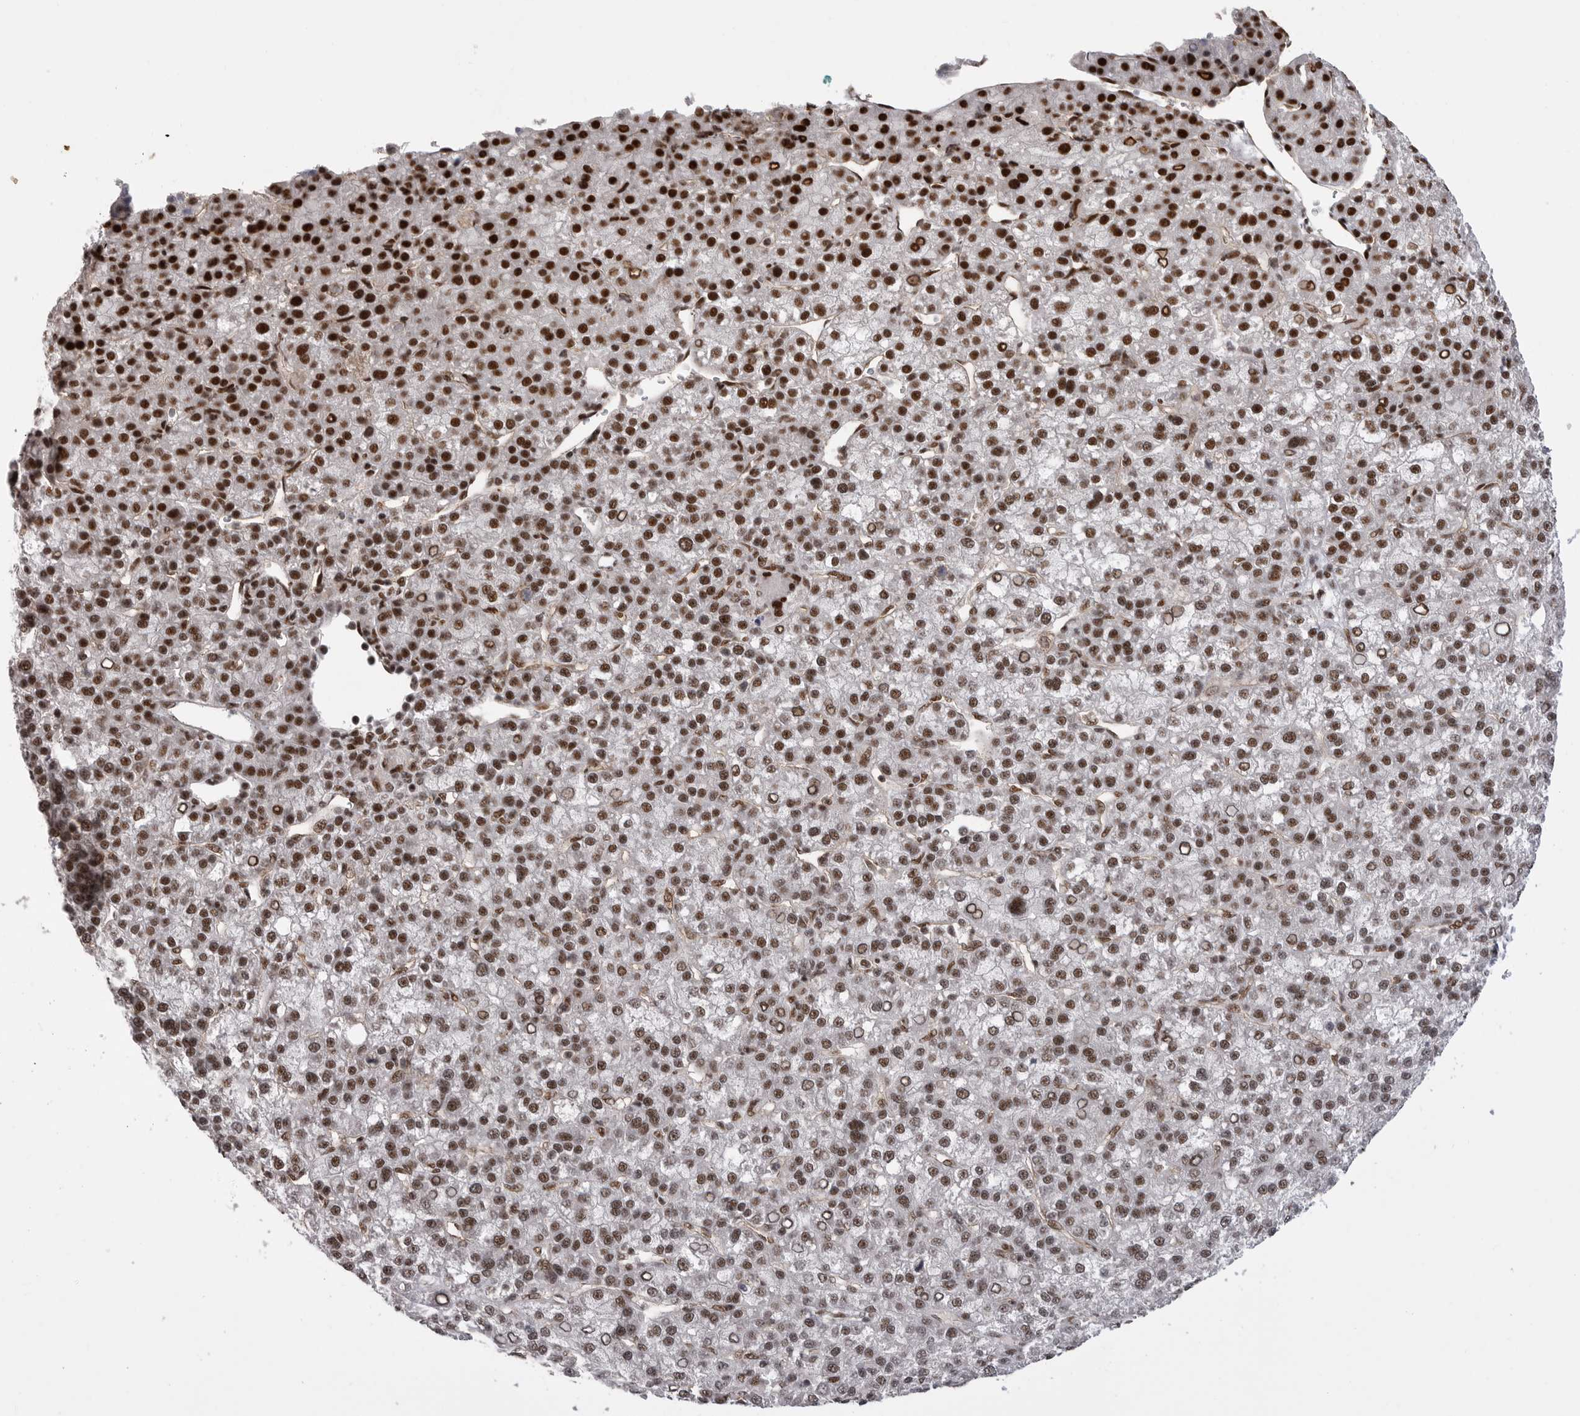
{"staining": {"intensity": "strong", "quantity": ">75%", "location": "nuclear"}, "tissue": "liver cancer", "cell_type": "Tumor cells", "image_type": "cancer", "snomed": [{"axis": "morphology", "description": "Carcinoma, Hepatocellular, NOS"}, {"axis": "topography", "description": "Liver"}], "caption": "Liver cancer (hepatocellular carcinoma) tissue reveals strong nuclear positivity in about >75% of tumor cells, visualized by immunohistochemistry.", "gene": "PPP1R8", "patient": {"sex": "female", "age": 58}}